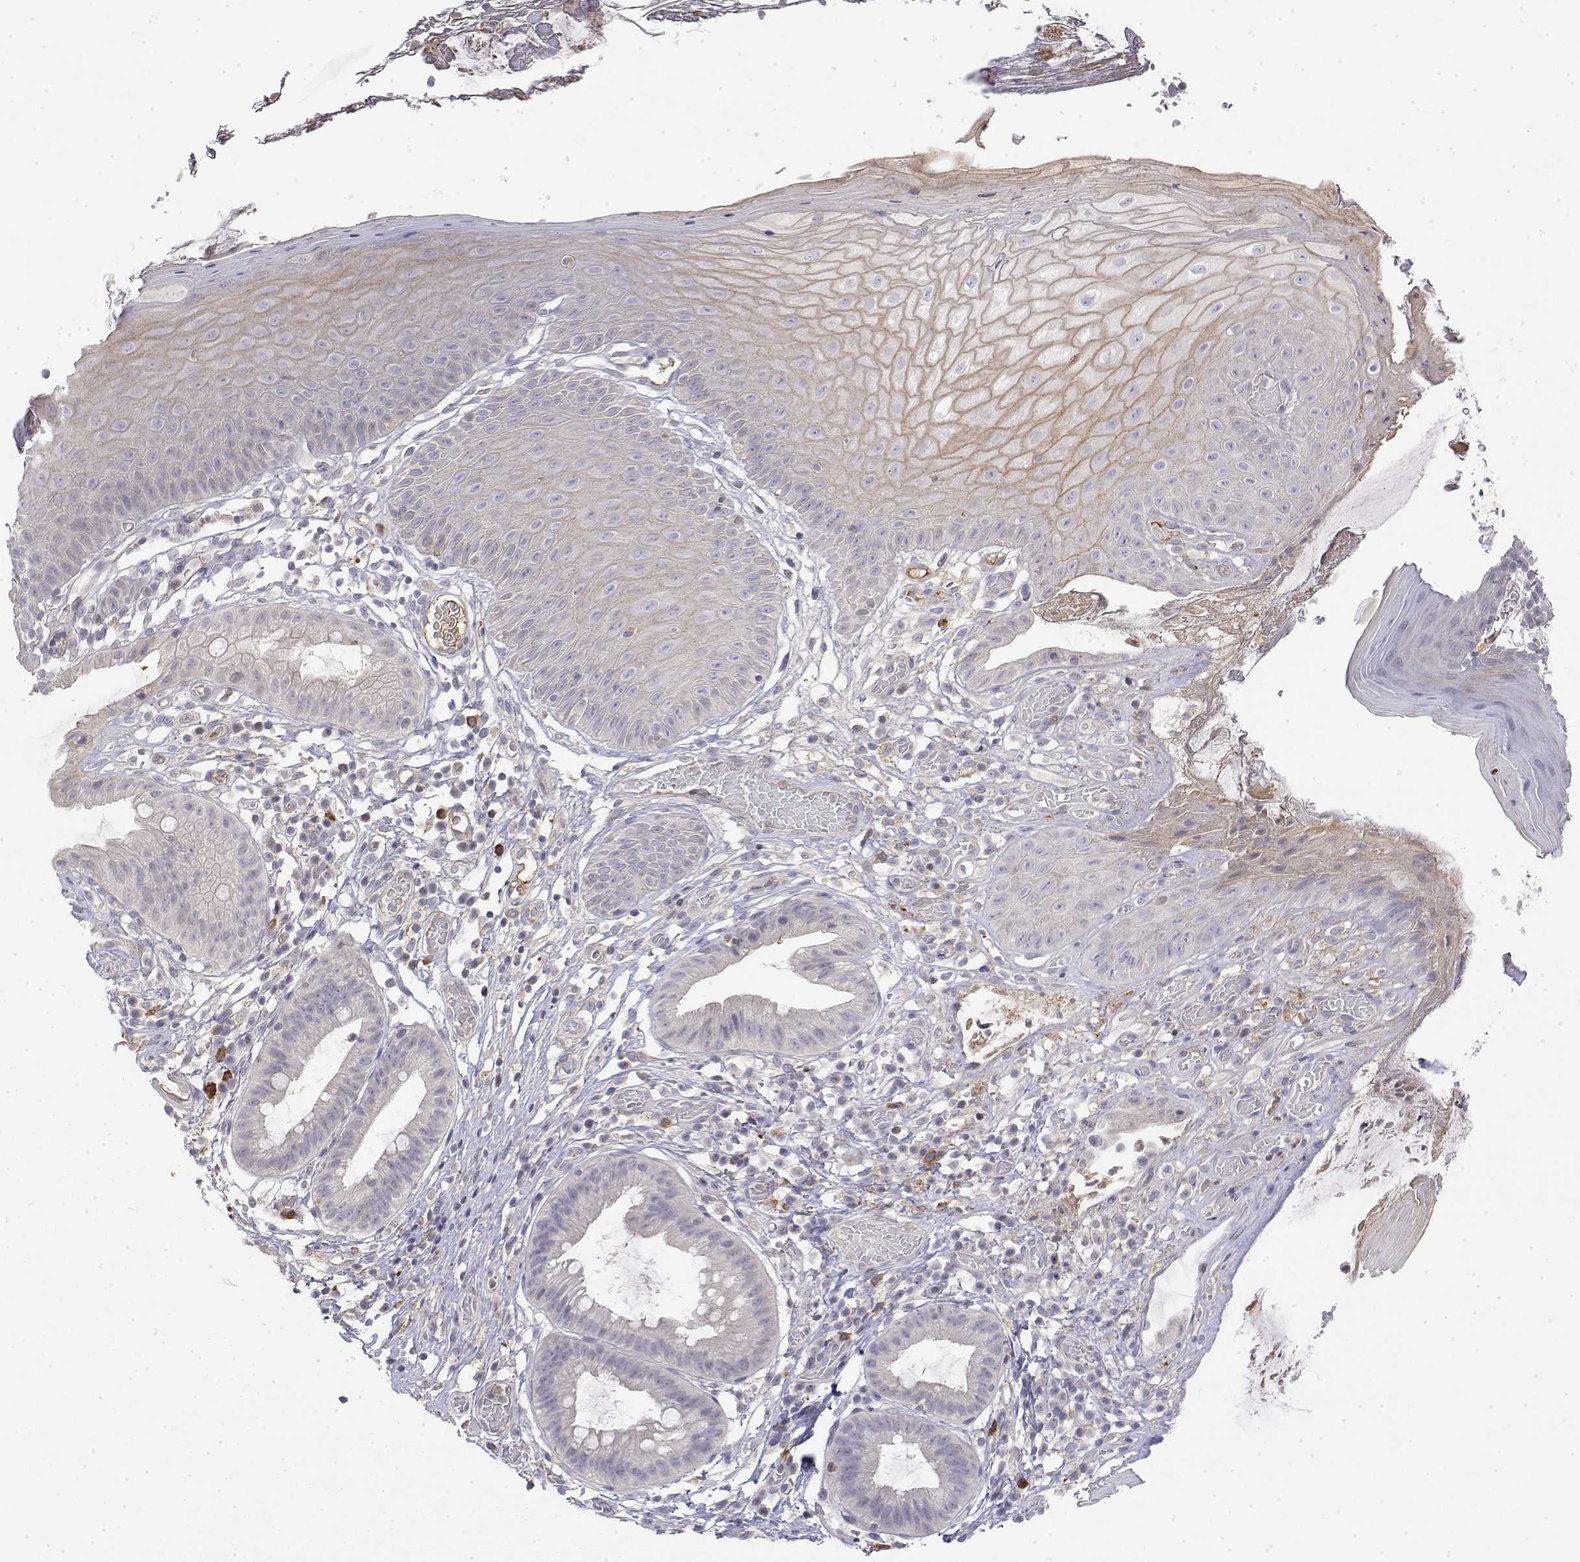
{"staining": {"intensity": "weak", "quantity": "<25%", "location": "cytoplasmic/membranous"}, "tissue": "skin", "cell_type": "Epidermal cells", "image_type": "normal", "snomed": [{"axis": "morphology", "description": "Normal tissue, NOS"}, {"axis": "topography", "description": "Anal"}], "caption": "Immunohistochemistry of unremarkable skin demonstrates no positivity in epidermal cells.", "gene": "IGFBP4", "patient": {"sex": "male", "age": 53}}